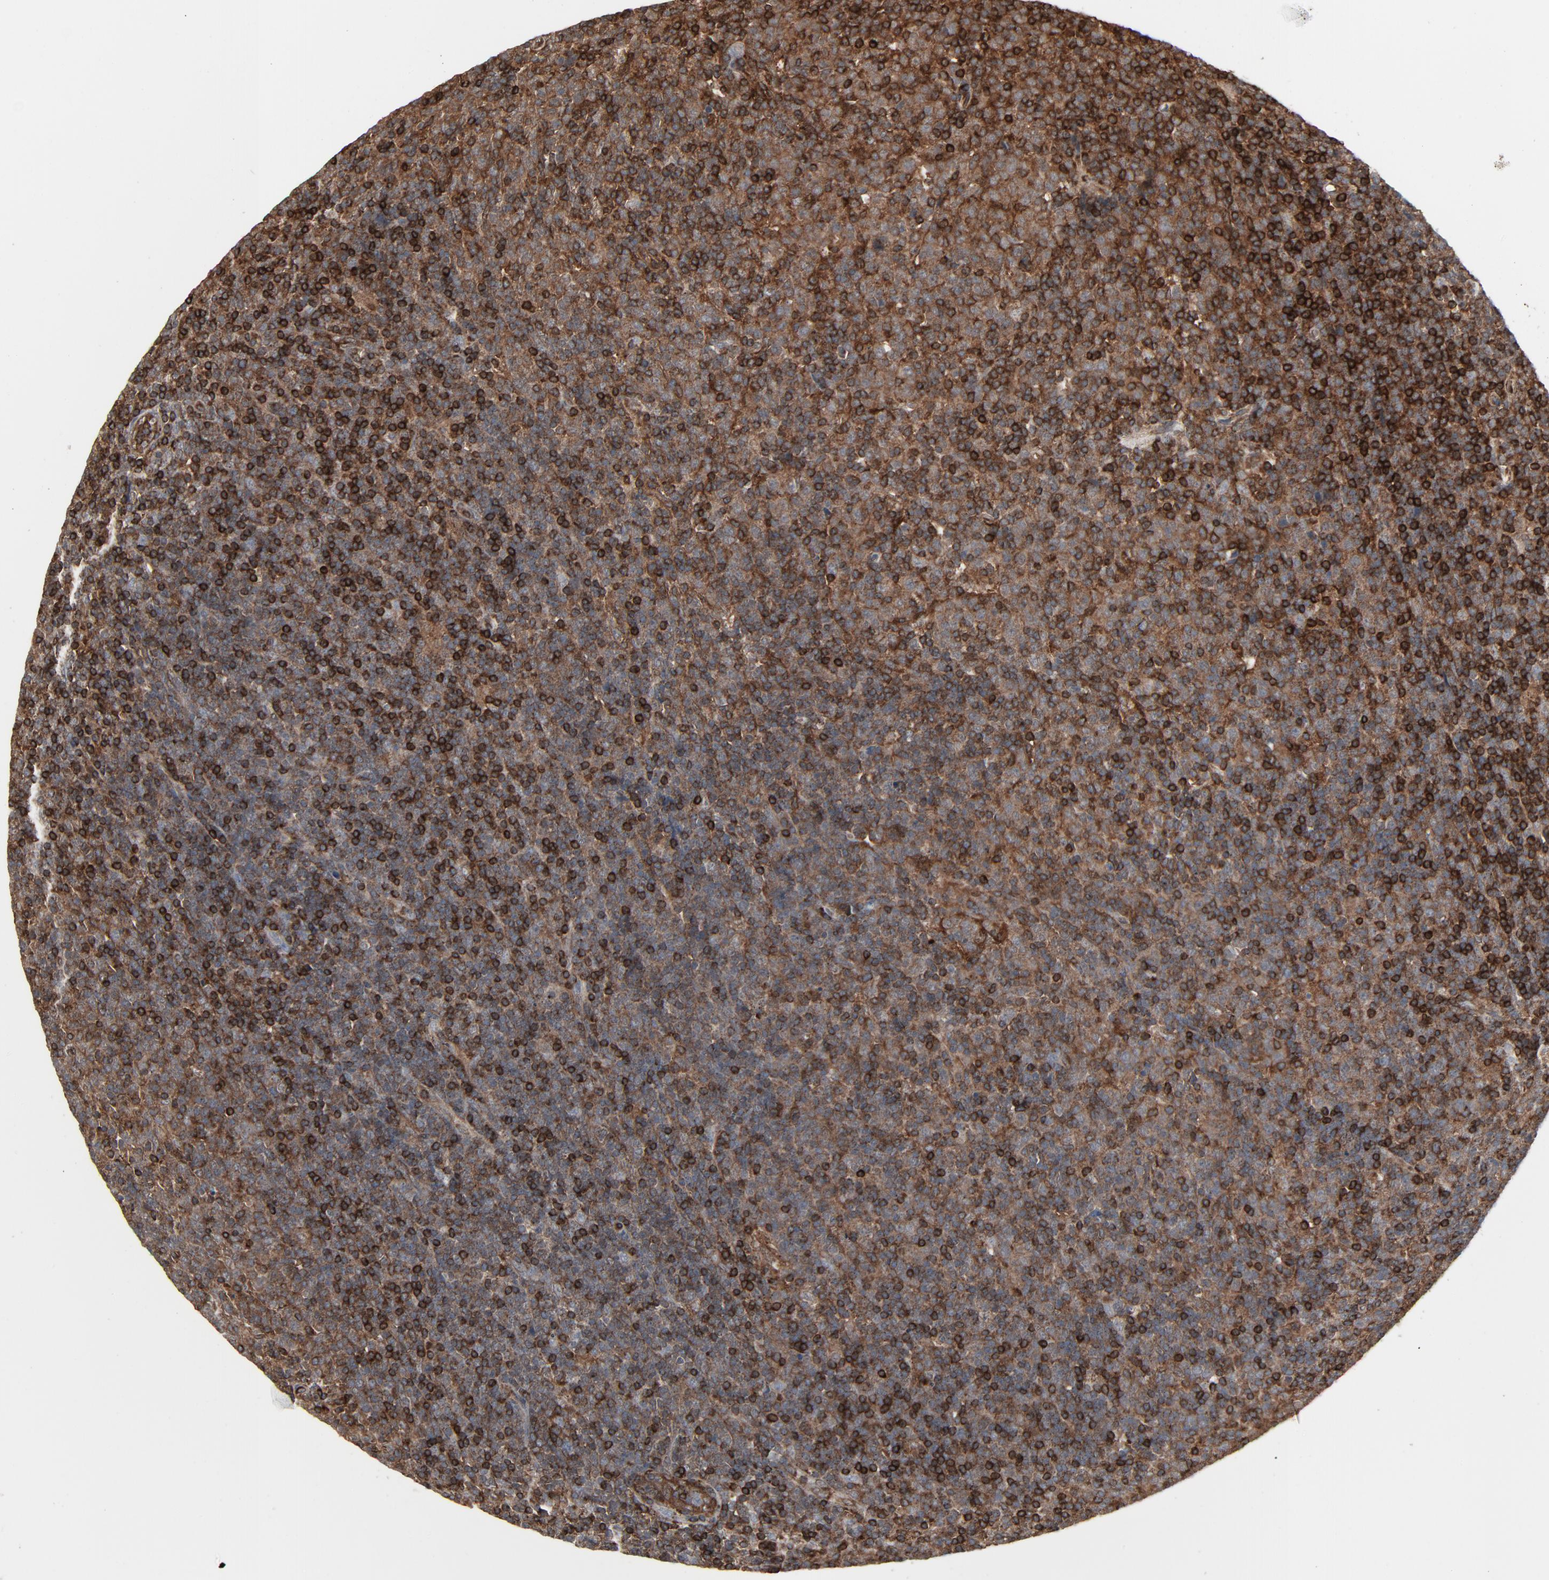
{"staining": {"intensity": "strong", "quantity": "25%-75%", "location": "cytoplasmic/membranous"}, "tissue": "lymphoma", "cell_type": "Tumor cells", "image_type": "cancer", "snomed": [{"axis": "morphology", "description": "Malignant lymphoma, non-Hodgkin's type, Low grade"}, {"axis": "topography", "description": "Lymph node"}], "caption": "Malignant lymphoma, non-Hodgkin's type (low-grade) stained with a protein marker reveals strong staining in tumor cells.", "gene": "OPTN", "patient": {"sex": "male", "age": 70}}